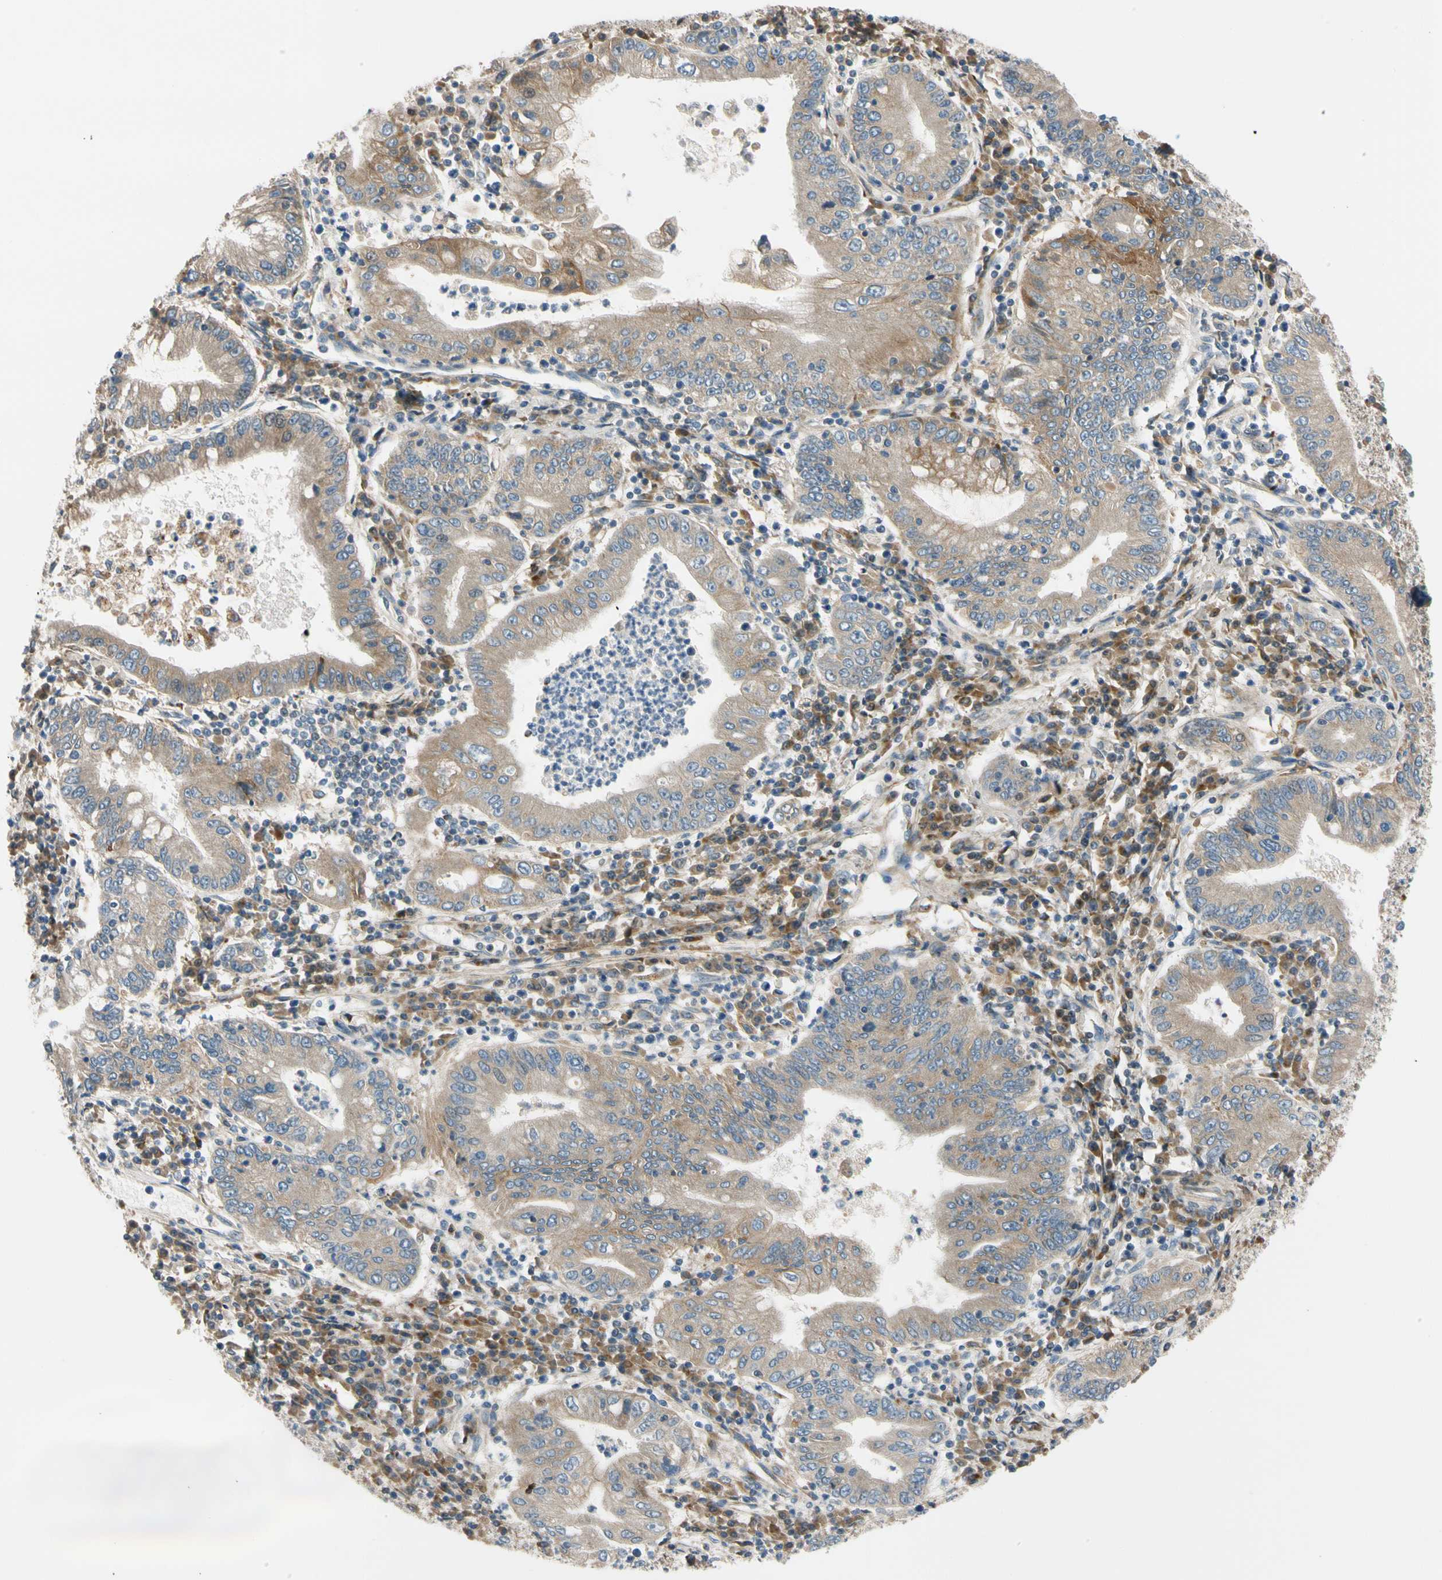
{"staining": {"intensity": "weak", "quantity": ">75%", "location": "cytoplasmic/membranous"}, "tissue": "stomach cancer", "cell_type": "Tumor cells", "image_type": "cancer", "snomed": [{"axis": "morphology", "description": "Normal tissue, NOS"}, {"axis": "morphology", "description": "Adenocarcinoma, NOS"}, {"axis": "topography", "description": "Esophagus"}, {"axis": "topography", "description": "Stomach, upper"}, {"axis": "topography", "description": "Peripheral nerve tissue"}], "caption": "Weak cytoplasmic/membranous protein staining is present in approximately >75% of tumor cells in stomach cancer.", "gene": "MST1R", "patient": {"sex": "male", "age": 62}}